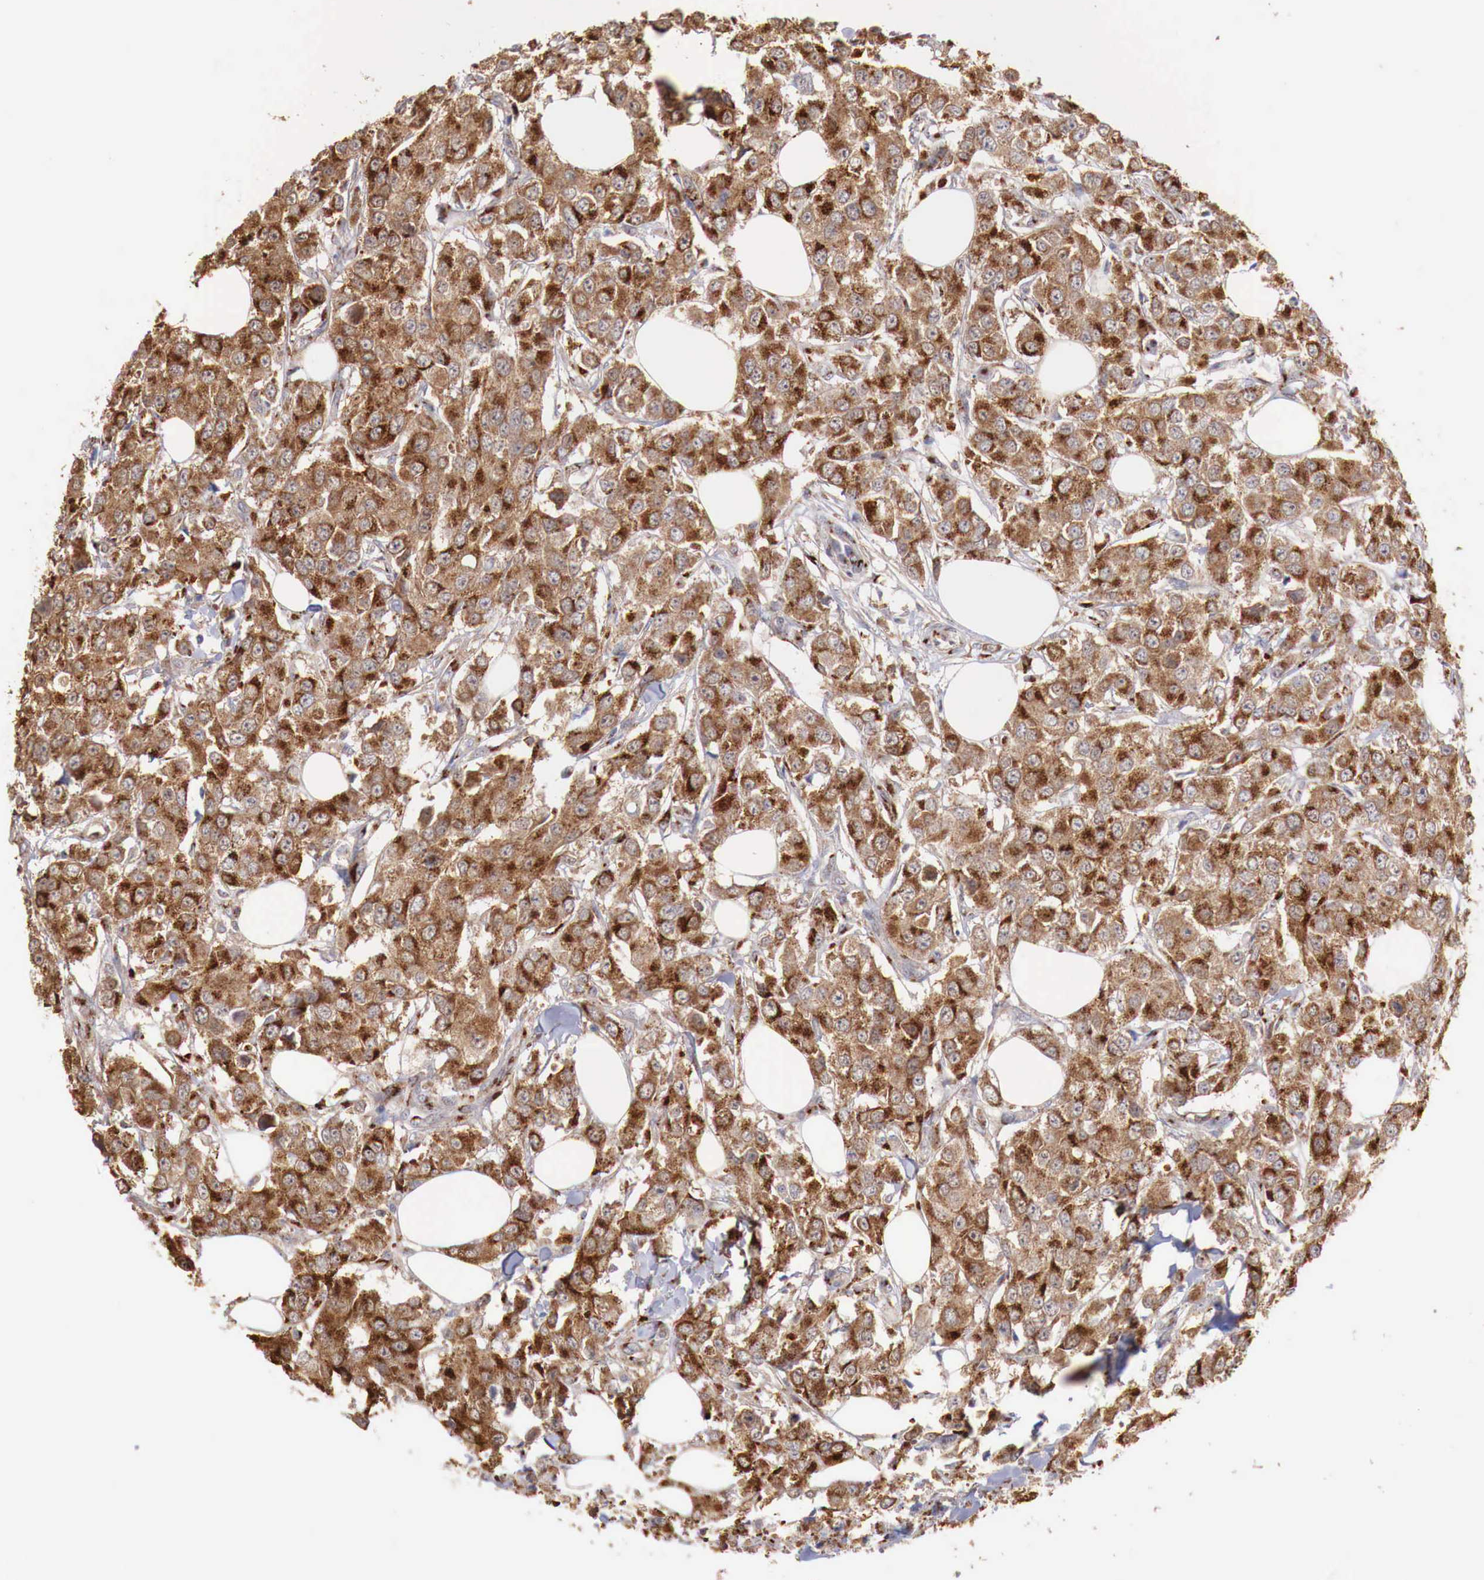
{"staining": {"intensity": "moderate", "quantity": ">75%", "location": "cytoplasmic/membranous"}, "tissue": "breast cancer", "cell_type": "Tumor cells", "image_type": "cancer", "snomed": [{"axis": "morphology", "description": "Duct carcinoma"}, {"axis": "topography", "description": "Breast"}], "caption": "High-magnification brightfield microscopy of breast cancer (intraductal carcinoma) stained with DAB (brown) and counterstained with hematoxylin (blue). tumor cells exhibit moderate cytoplasmic/membranous staining is seen in about>75% of cells.", "gene": "SYAP1", "patient": {"sex": "female", "age": 58}}